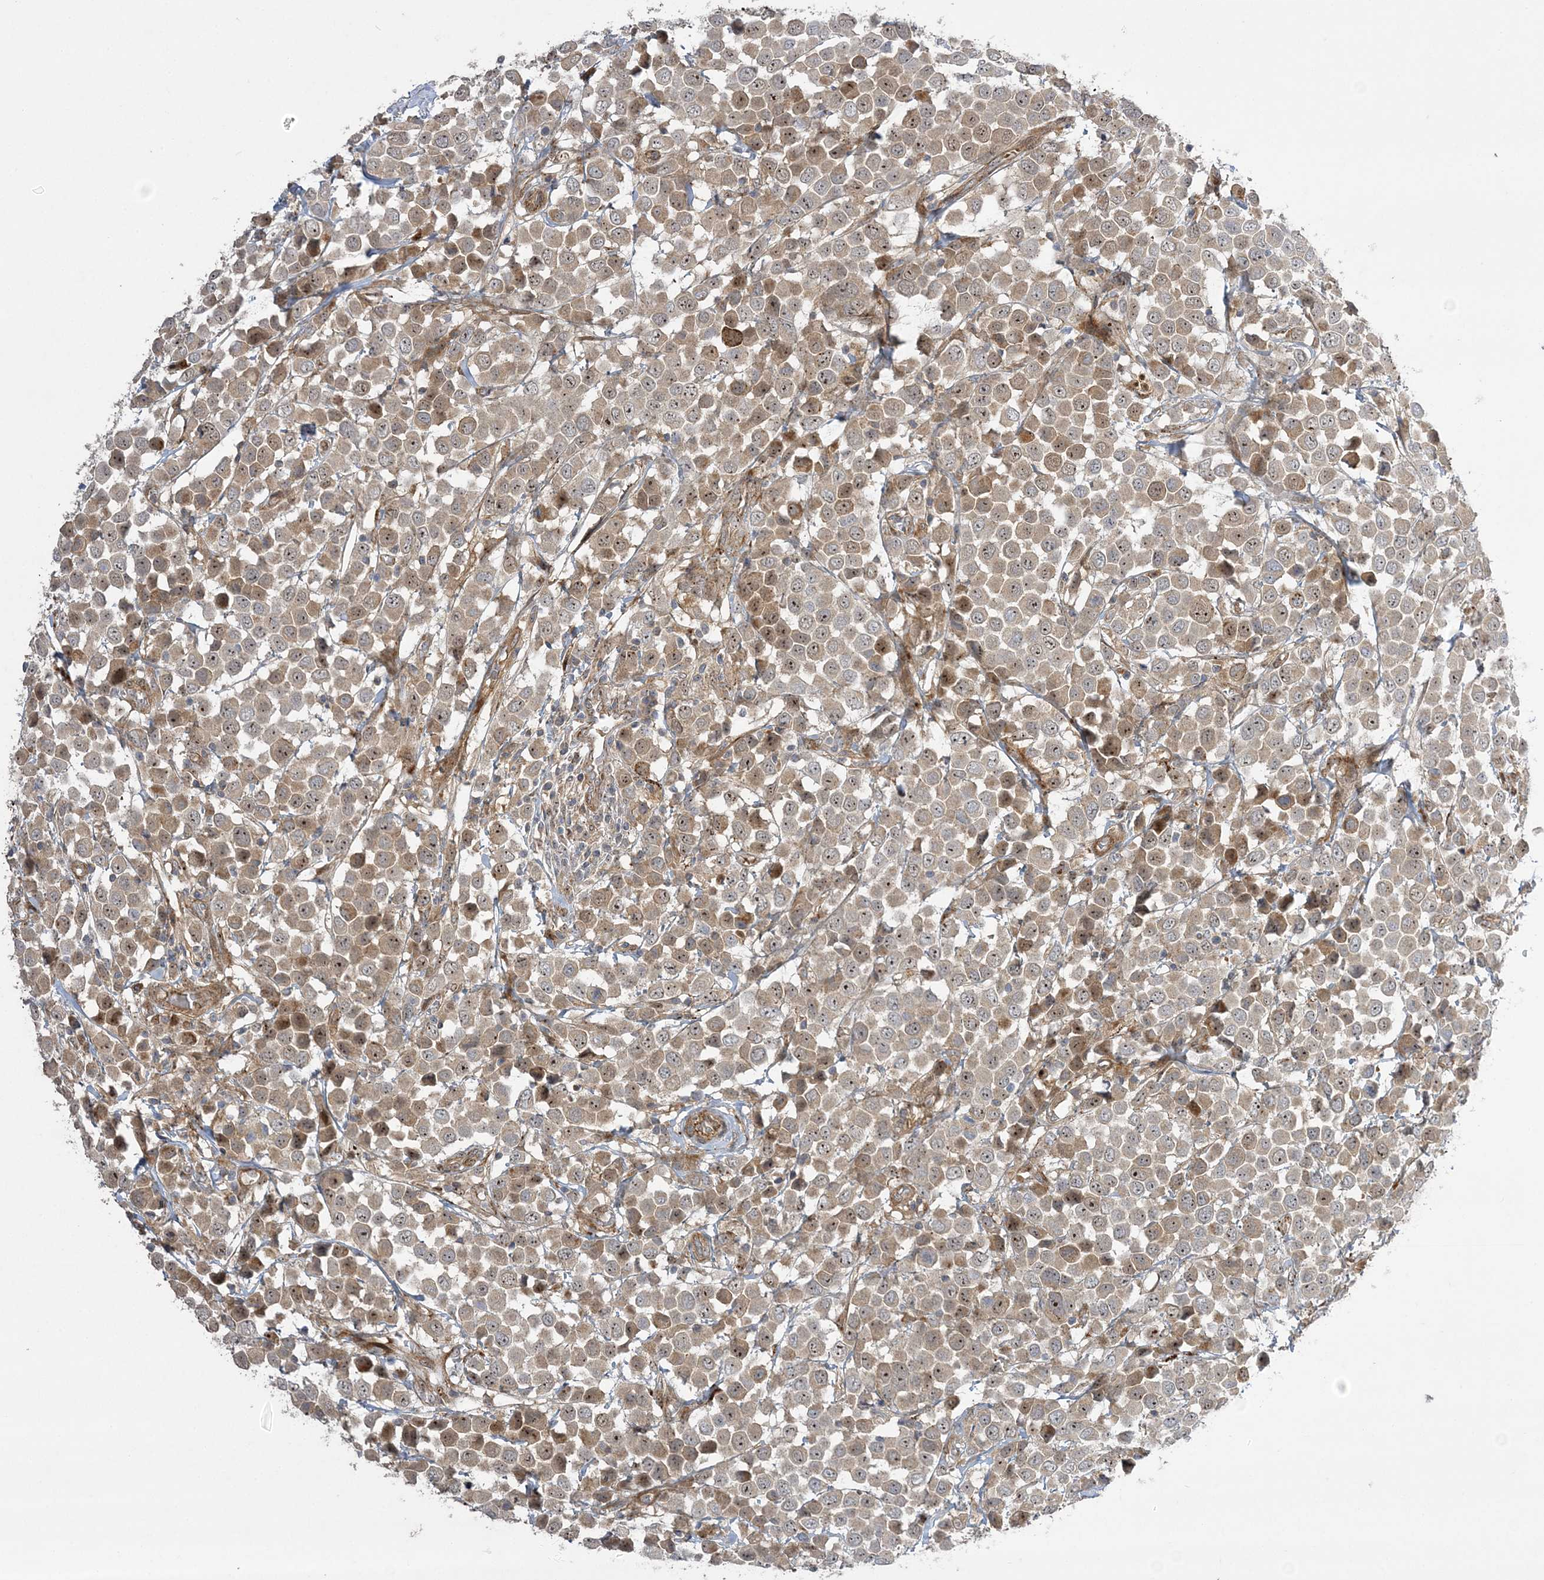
{"staining": {"intensity": "moderate", "quantity": ">75%", "location": "cytoplasmic/membranous,nuclear"}, "tissue": "breast cancer", "cell_type": "Tumor cells", "image_type": "cancer", "snomed": [{"axis": "morphology", "description": "Duct carcinoma"}, {"axis": "topography", "description": "Breast"}], "caption": "A medium amount of moderate cytoplasmic/membranous and nuclear expression is appreciated in approximately >75% of tumor cells in breast cancer (invasive ductal carcinoma) tissue. Ihc stains the protein in brown and the nuclei are stained blue.", "gene": "NPM3", "patient": {"sex": "female", "age": 61}}